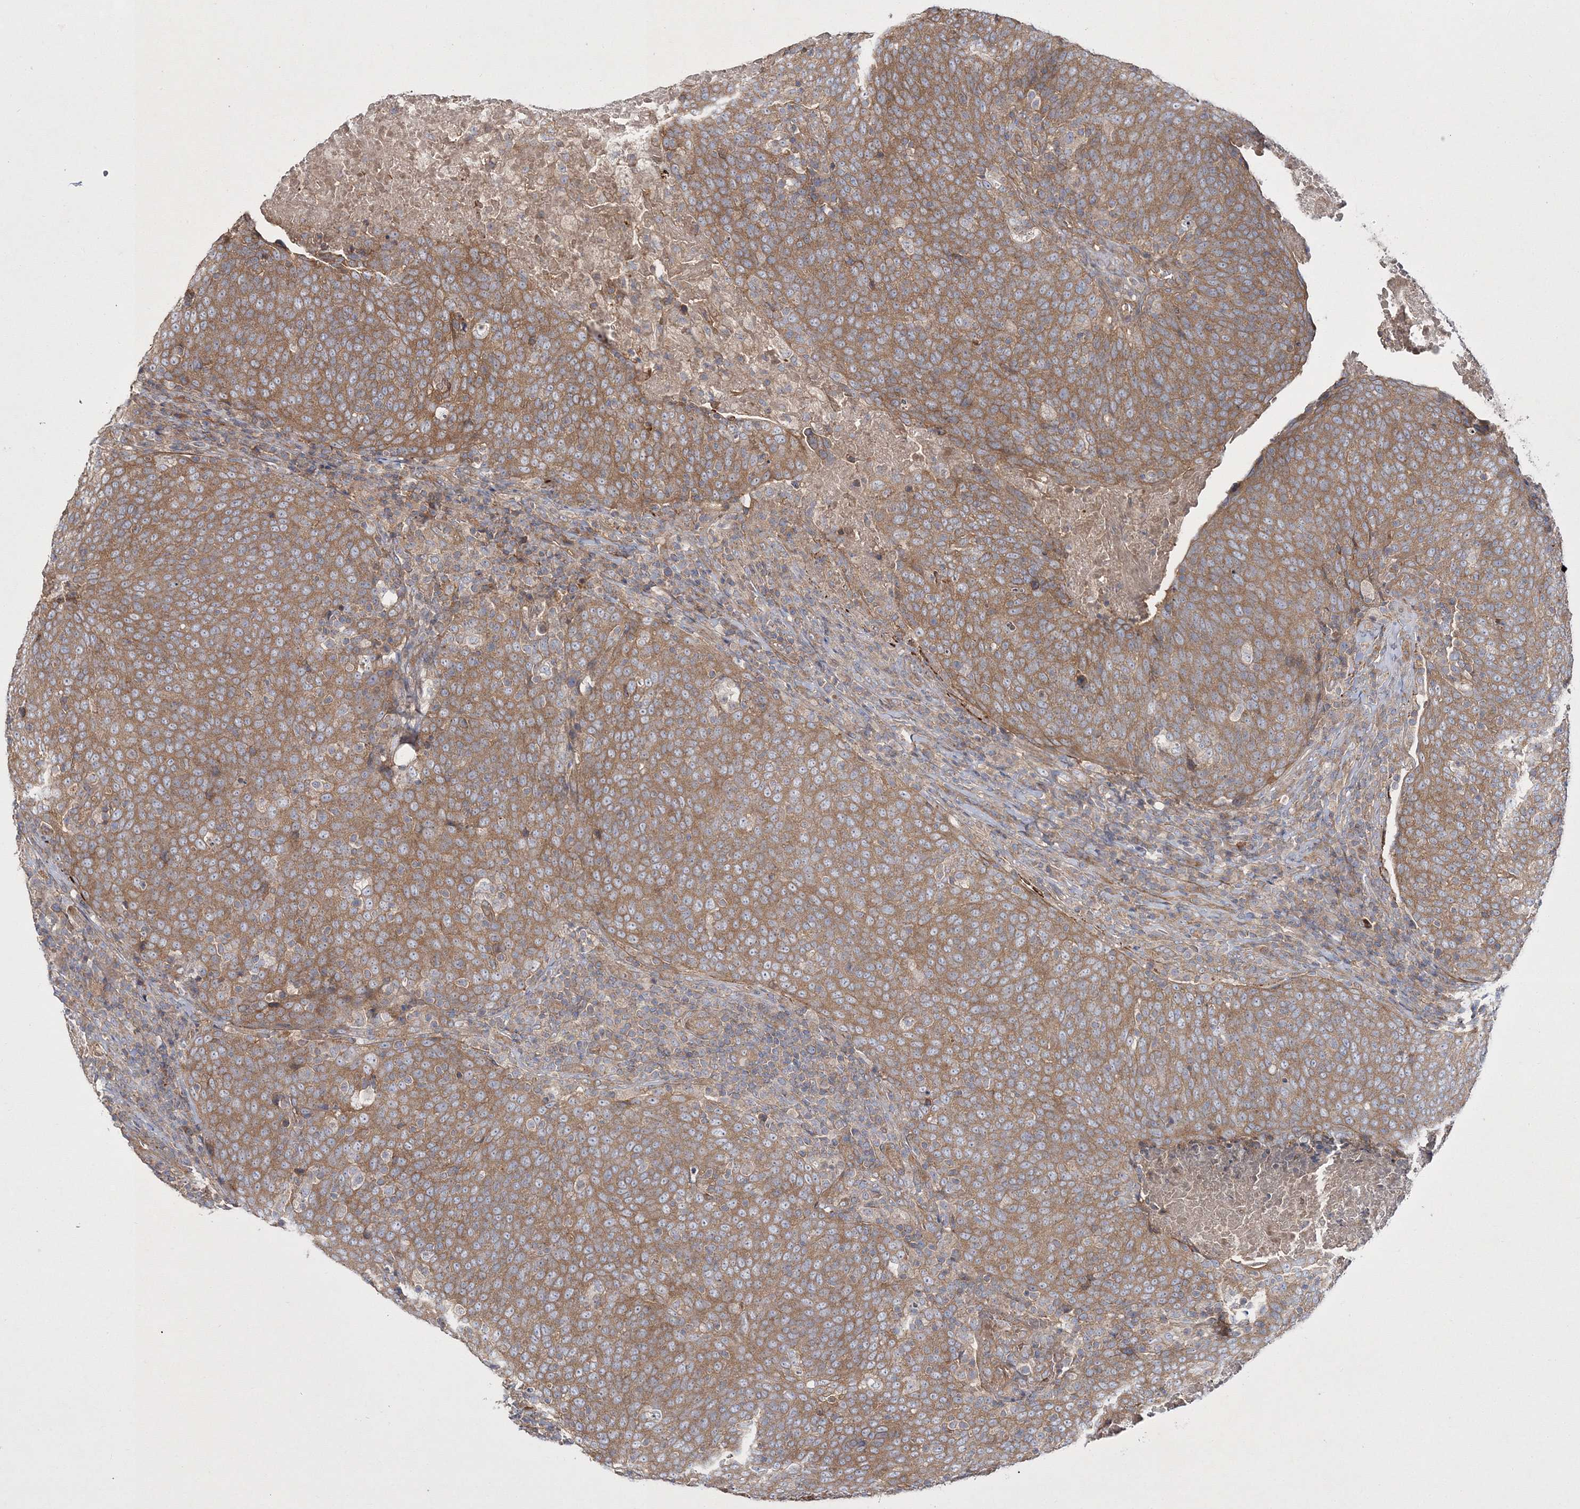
{"staining": {"intensity": "moderate", "quantity": ">75%", "location": "cytoplasmic/membranous"}, "tissue": "head and neck cancer", "cell_type": "Tumor cells", "image_type": "cancer", "snomed": [{"axis": "morphology", "description": "Squamous cell carcinoma, NOS"}, {"axis": "morphology", "description": "Squamous cell carcinoma, metastatic, NOS"}, {"axis": "topography", "description": "Lymph node"}, {"axis": "topography", "description": "Head-Neck"}], "caption": "Immunohistochemistry image of human metastatic squamous cell carcinoma (head and neck) stained for a protein (brown), which reveals medium levels of moderate cytoplasmic/membranous positivity in about >75% of tumor cells.", "gene": "ZSWIM6", "patient": {"sex": "male", "age": 62}}